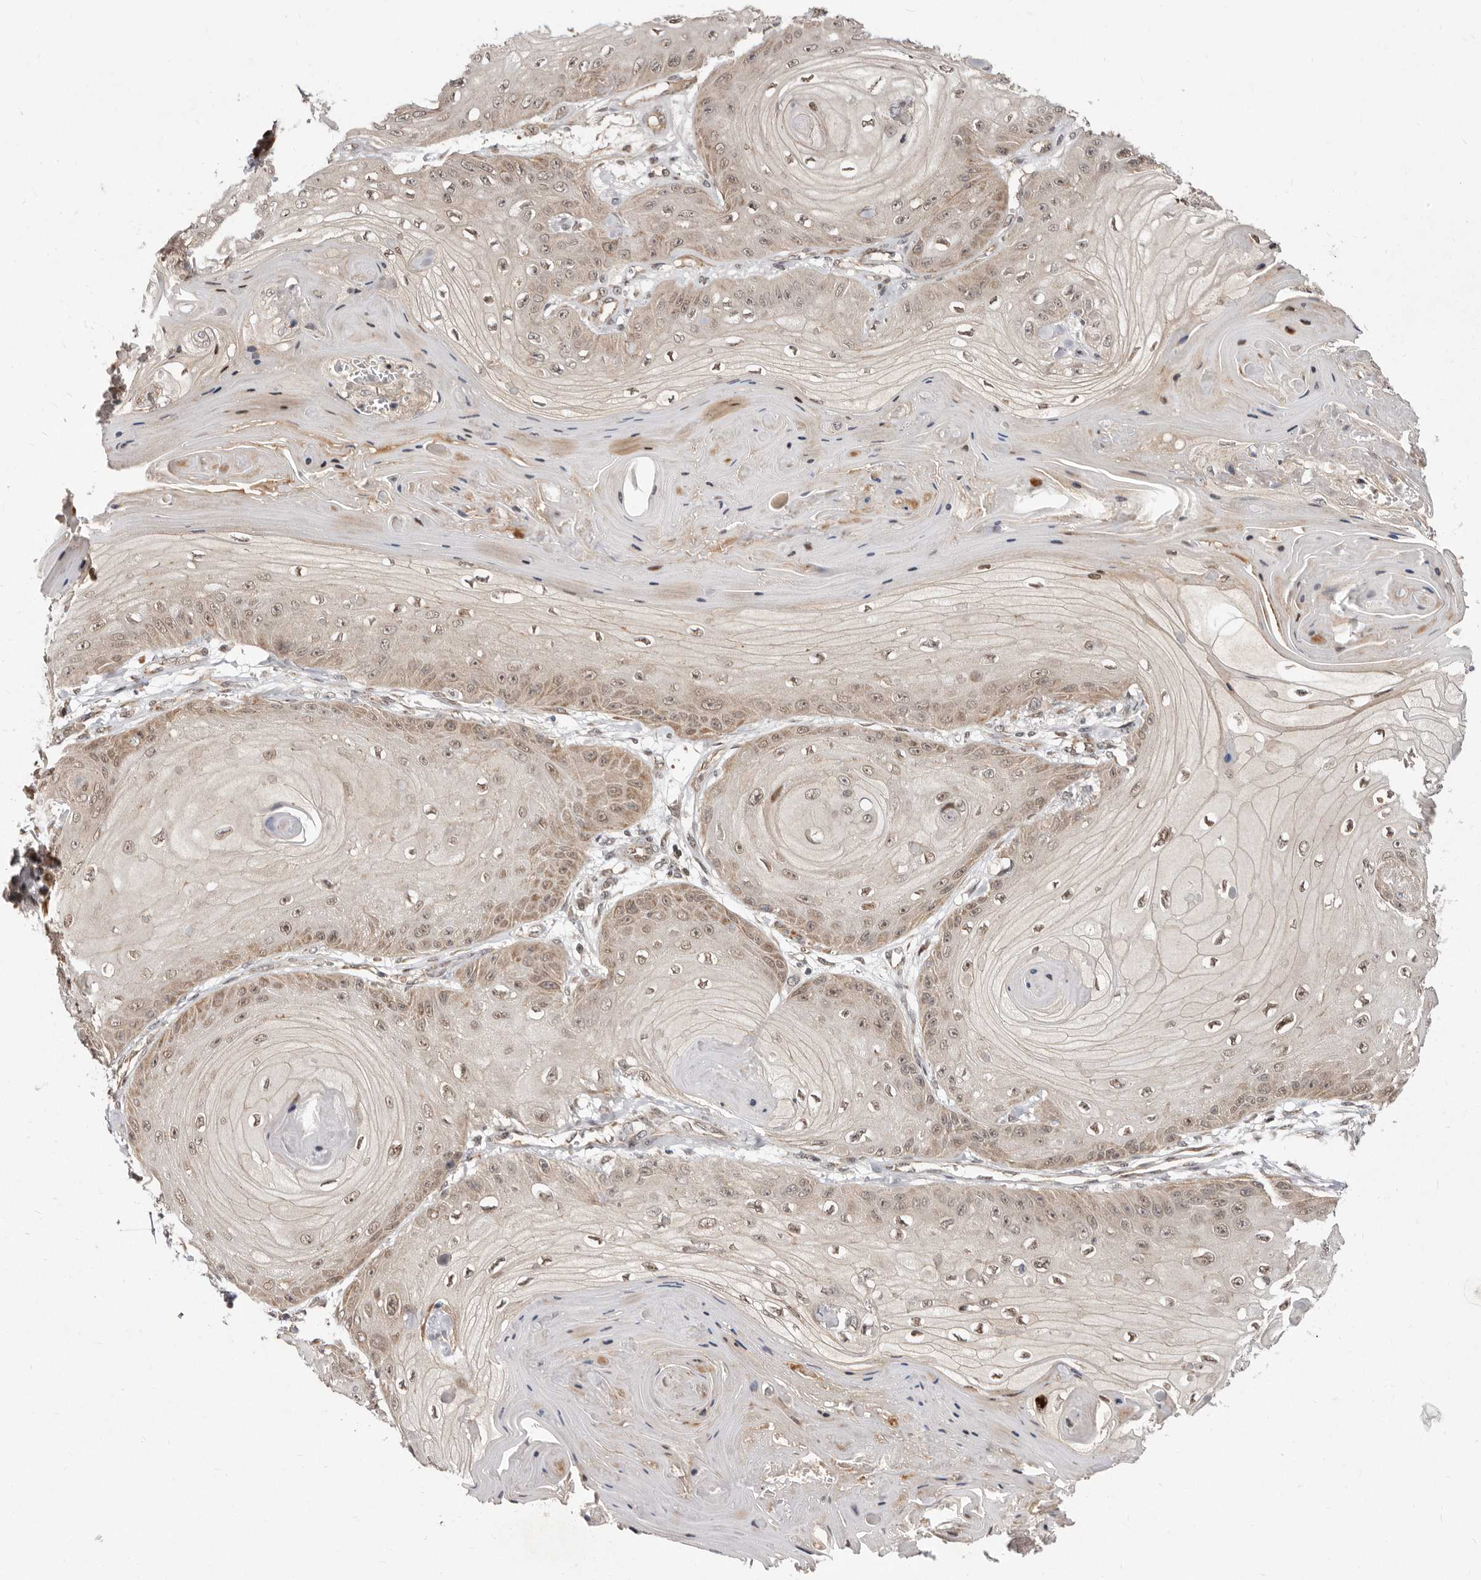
{"staining": {"intensity": "weak", "quantity": ">75%", "location": "cytoplasmic/membranous,nuclear"}, "tissue": "skin cancer", "cell_type": "Tumor cells", "image_type": "cancer", "snomed": [{"axis": "morphology", "description": "Squamous cell carcinoma, NOS"}, {"axis": "topography", "description": "Skin"}], "caption": "Tumor cells display low levels of weak cytoplasmic/membranous and nuclear staining in approximately >75% of cells in squamous cell carcinoma (skin).", "gene": "GLRX3", "patient": {"sex": "male", "age": 74}}